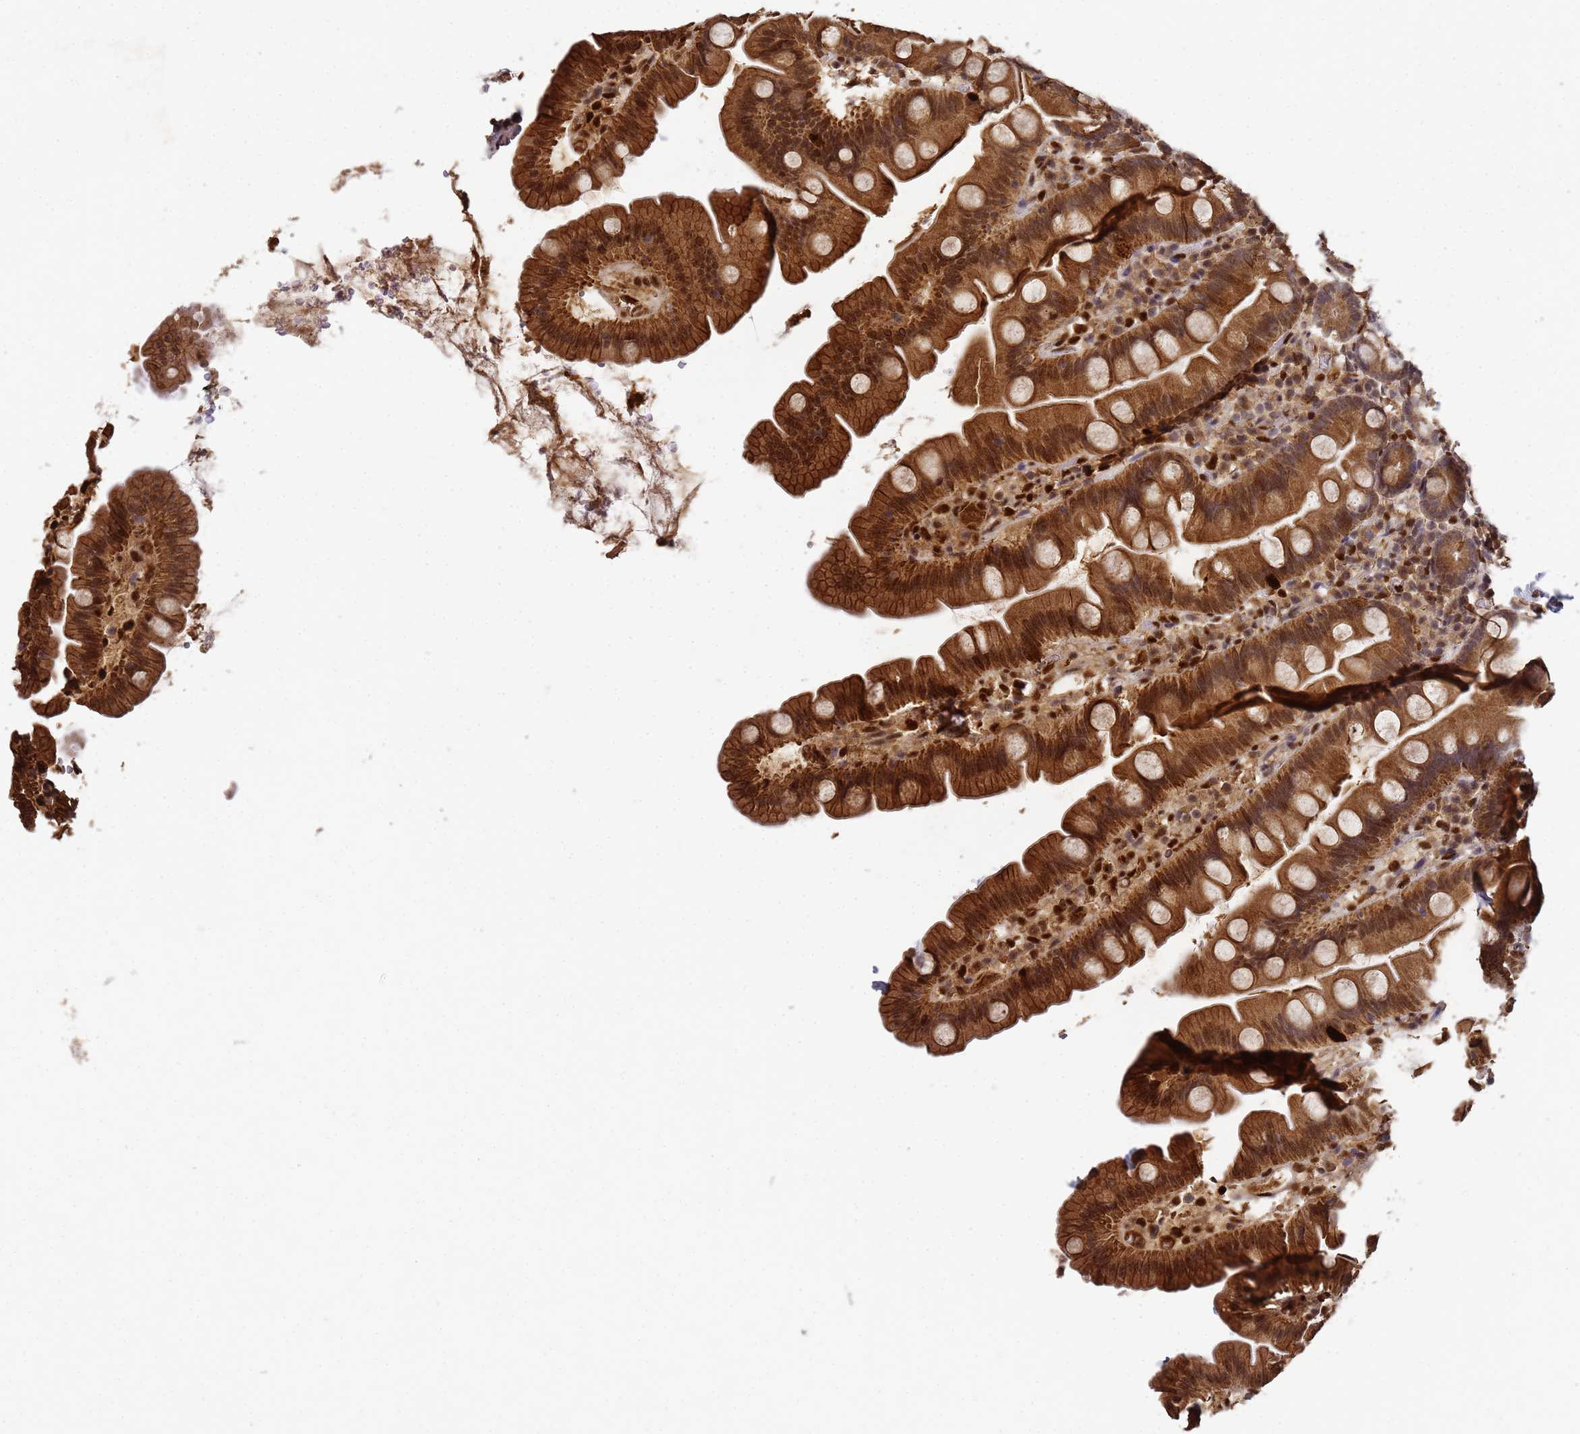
{"staining": {"intensity": "strong", "quantity": ">75%", "location": "cytoplasmic/membranous"}, "tissue": "small intestine", "cell_type": "Glandular cells", "image_type": "normal", "snomed": [{"axis": "morphology", "description": "Normal tissue, NOS"}, {"axis": "topography", "description": "Small intestine"}], "caption": "DAB immunohistochemical staining of benign human small intestine shows strong cytoplasmic/membranous protein staining in approximately >75% of glandular cells.", "gene": "SECISBP2", "patient": {"sex": "female", "age": 68}}